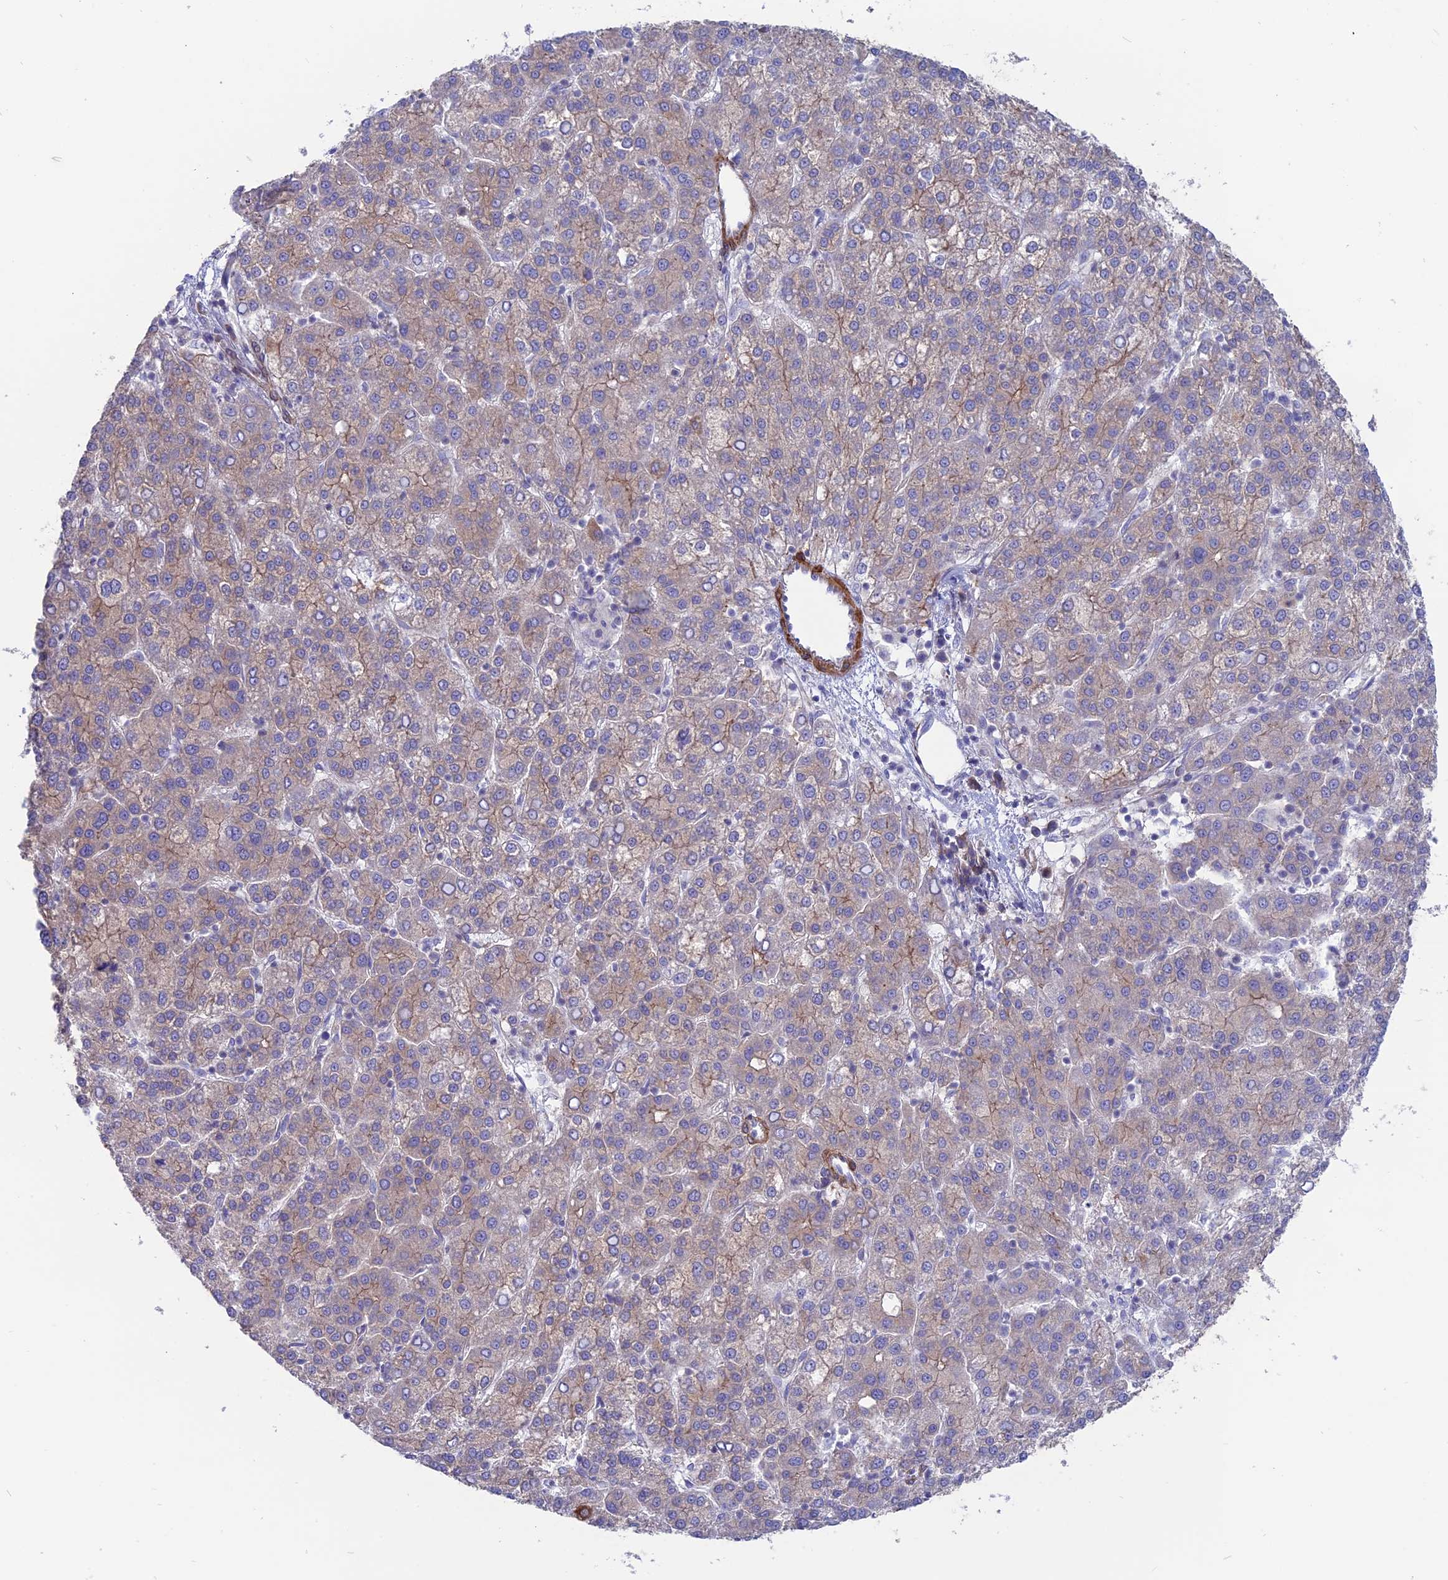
{"staining": {"intensity": "weak", "quantity": "25%-75%", "location": "cytoplasmic/membranous"}, "tissue": "liver cancer", "cell_type": "Tumor cells", "image_type": "cancer", "snomed": [{"axis": "morphology", "description": "Carcinoma, Hepatocellular, NOS"}, {"axis": "topography", "description": "Liver"}], "caption": "IHC staining of liver cancer, which shows low levels of weak cytoplasmic/membranous expression in about 25%-75% of tumor cells indicating weak cytoplasmic/membranous protein staining. The staining was performed using DAB (3,3'-diaminobenzidine) (brown) for protein detection and nuclei were counterstained in hematoxylin (blue).", "gene": "MYO5B", "patient": {"sex": "female", "age": 58}}